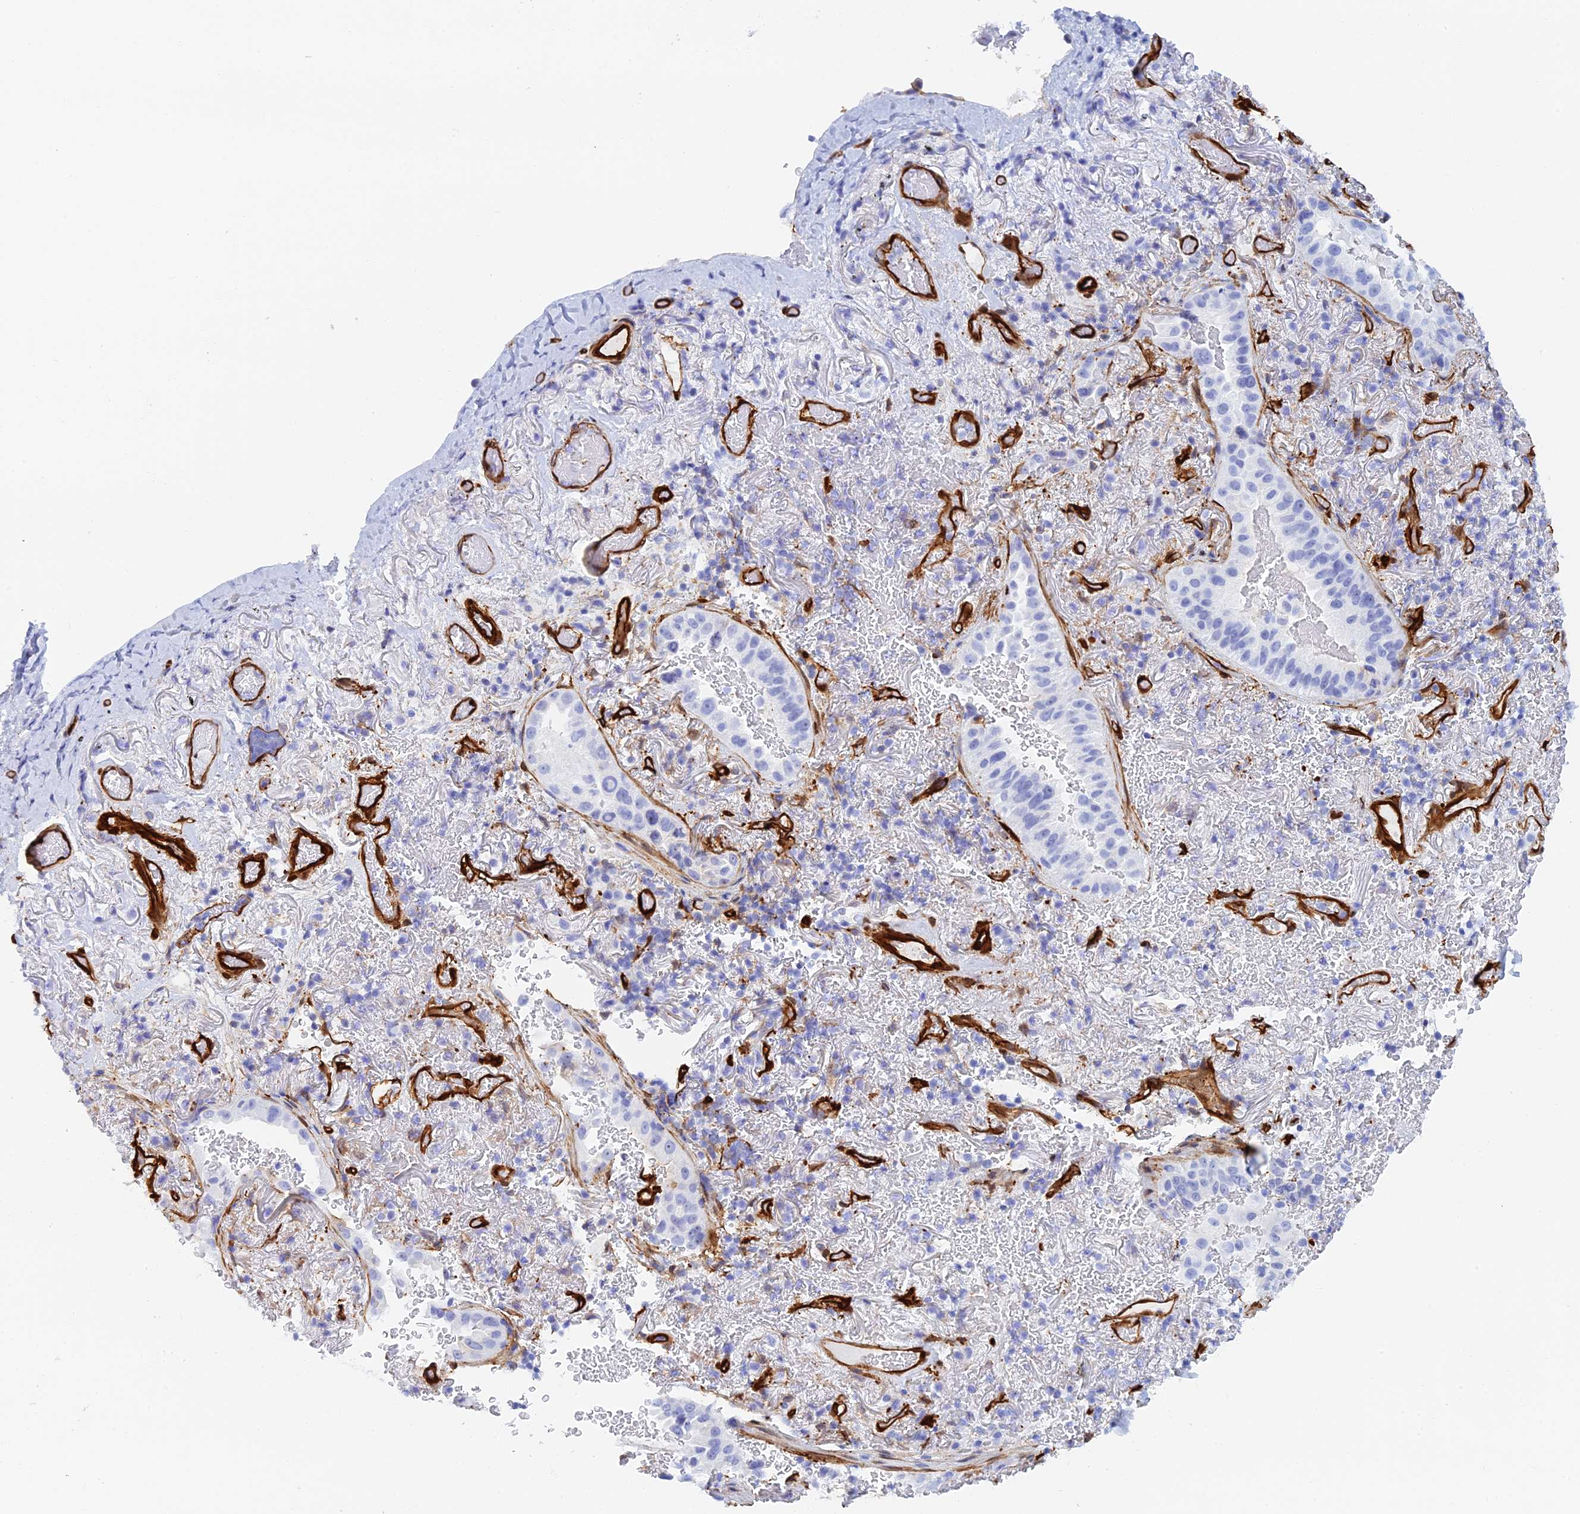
{"staining": {"intensity": "negative", "quantity": "none", "location": "none"}, "tissue": "lung cancer", "cell_type": "Tumor cells", "image_type": "cancer", "snomed": [{"axis": "morphology", "description": "Adenocarcinoma, NOS"}, {"axis": "topography", "description": "Lung"}], "caption": "This is an immunohistochemistry (IHC) histopathology image of human adenocarcinoma (lung). There is no expression in tumor cells.", "gene": "CRIP2", "patient": {"sex": "female", "age": 69}}